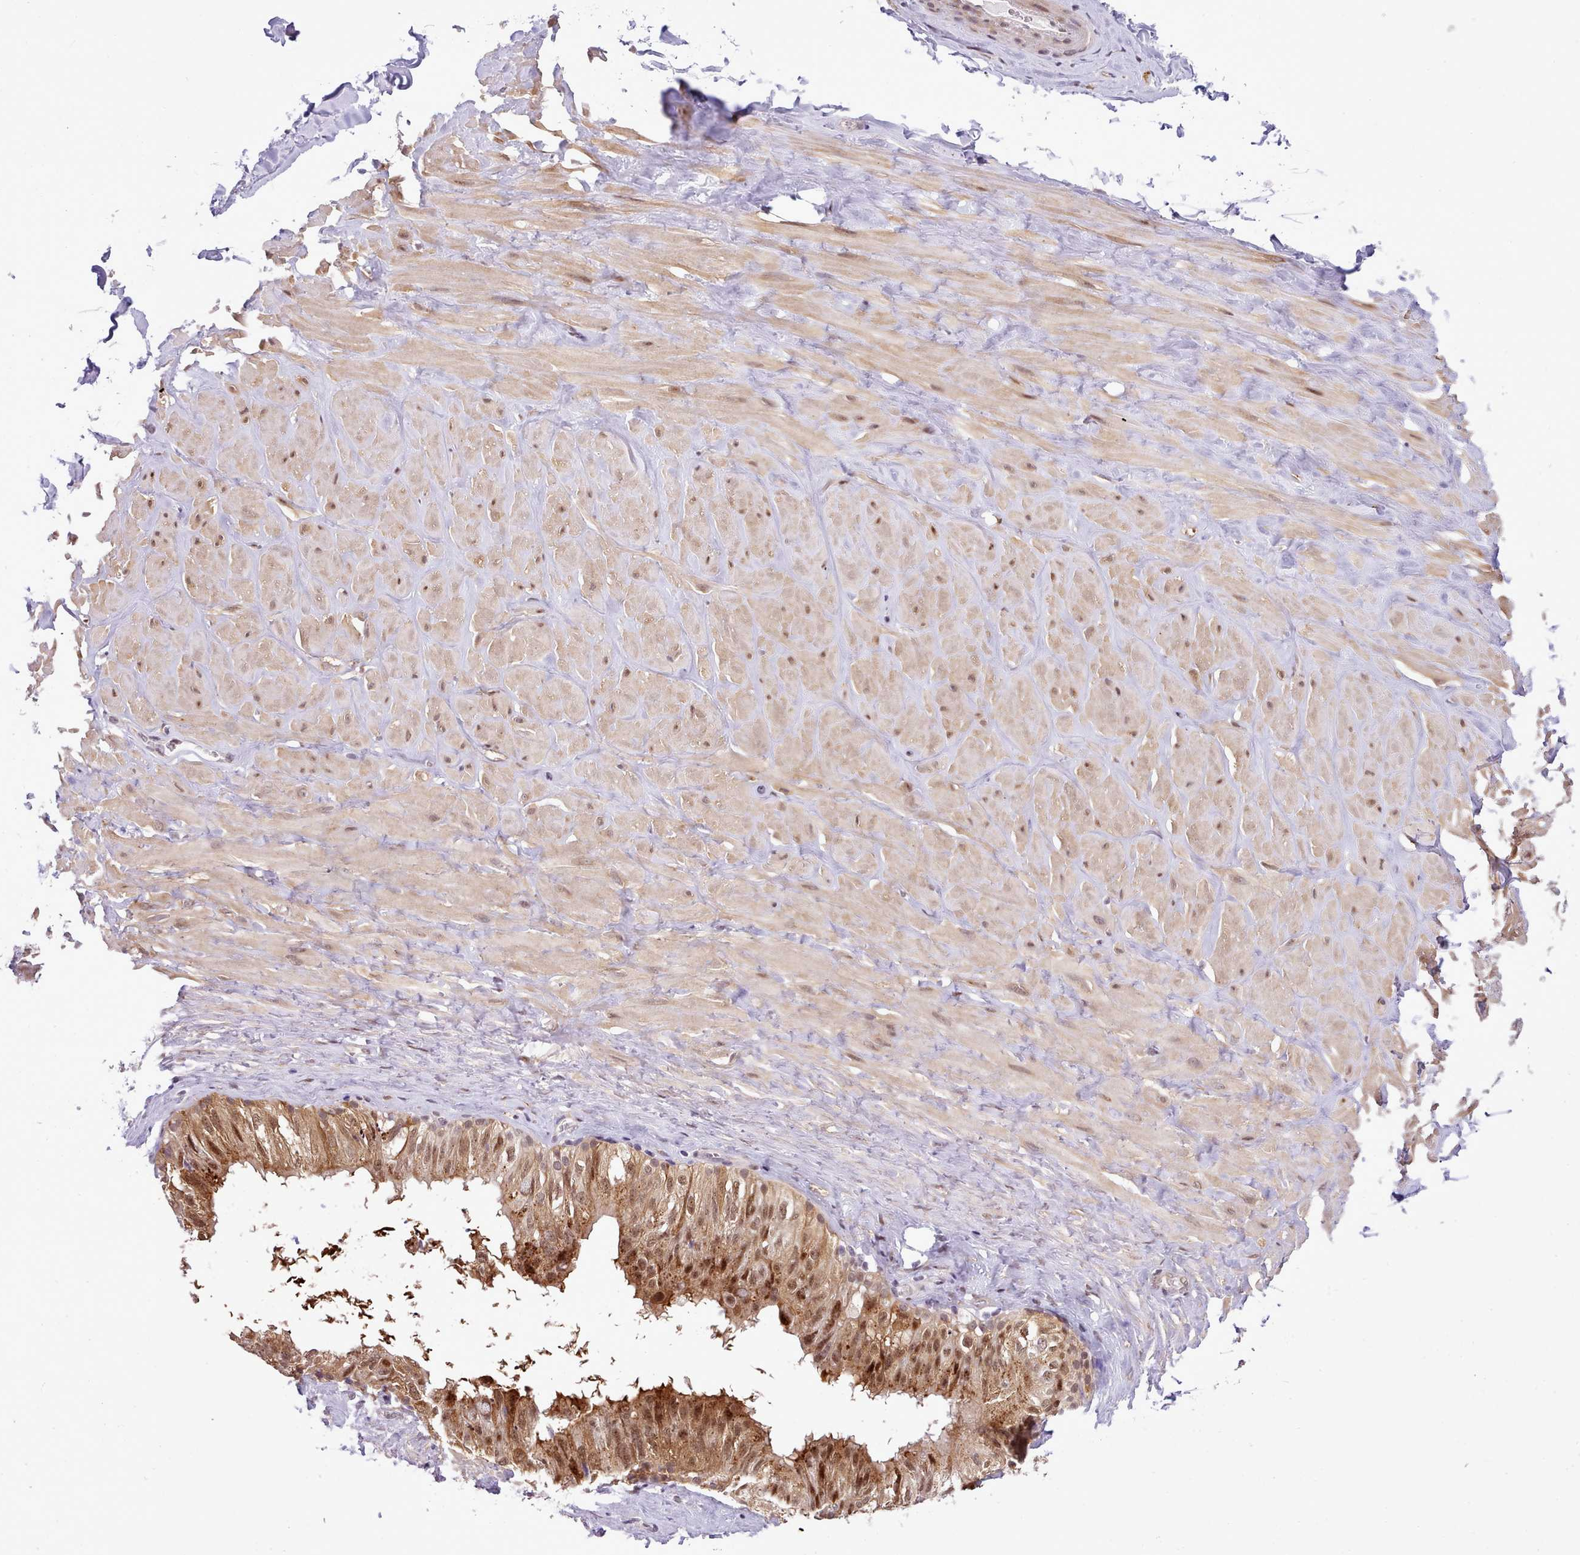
{"staining": {"intensity": "moderate", "quantity": "25%-75%", "location": "nuclear"}, "tissue": "adipose tissue", "cell_type": "Adipocytes", "image_type": "normal", "snomed": [{"axis": "morphology", "description": "Normal tissue, NOS"}, {"axis": "topography", "description": "Soft tissue"}, {"axis": "topography", "description": "Adipose tissue"}, {"axis": "topography", "description": "Vascular tissue"}, {"axis": "topography", "description": "Peripheral nerve tissue"}], "caption": "Moderate nuclear staining for a protein is appreciated in approximately 25%-75% of adipocytes of benign adipose tissue using IHC.", "gene": "HOXB7", "patient": {"sex": "male", "age": 46}}